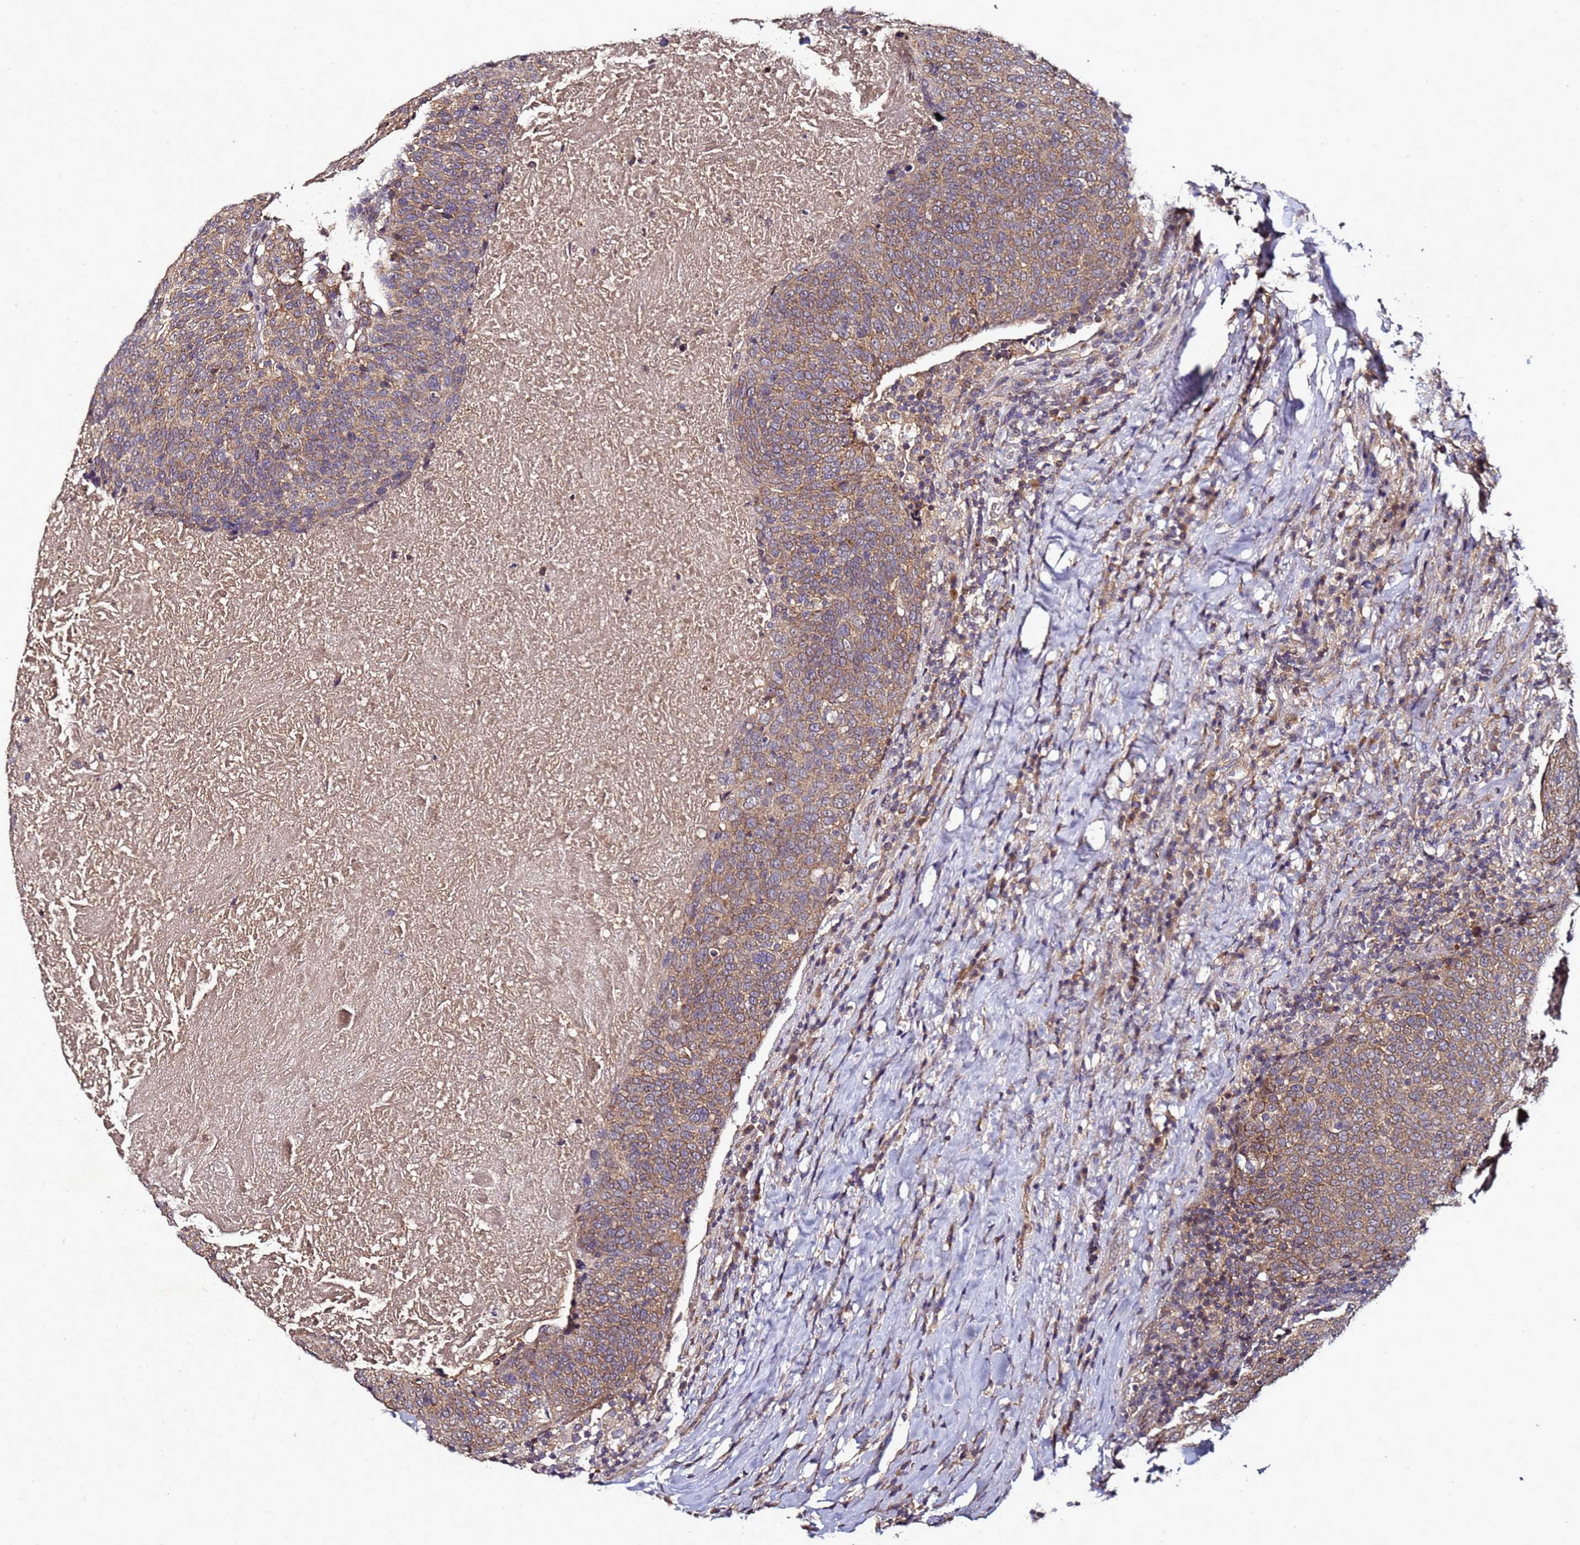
{"staining": {"intensity": "moderate", "quantity": ">75%", "location": "cytoplasmic/membranous"}, "tissue": "head and neck cancer", "cell_type": "Tumor cells", "image_type": "cancer", "snomed": [{"axis": "morphology", "description": "Squamous cell carcinoma, NOS"}, {"axis": "morphology", "description": "Squamous cell carcinoma, metastatic, NOS"}, {"axis": "topography", "description": "Lymph node"}, {"axis": "topography", "description": "Head-Neck"}], "caption": "DAB (3,3'-diaminobenzidine) immunohistochemical staining of head and neck metastatic squamous cell carcinoma displays moderate cytoplasmic/membranous protein positivity in approximately >75% of tumor cells.", "gene": "ANKRD17", "patient": {"sex": "male", "age": 62}}